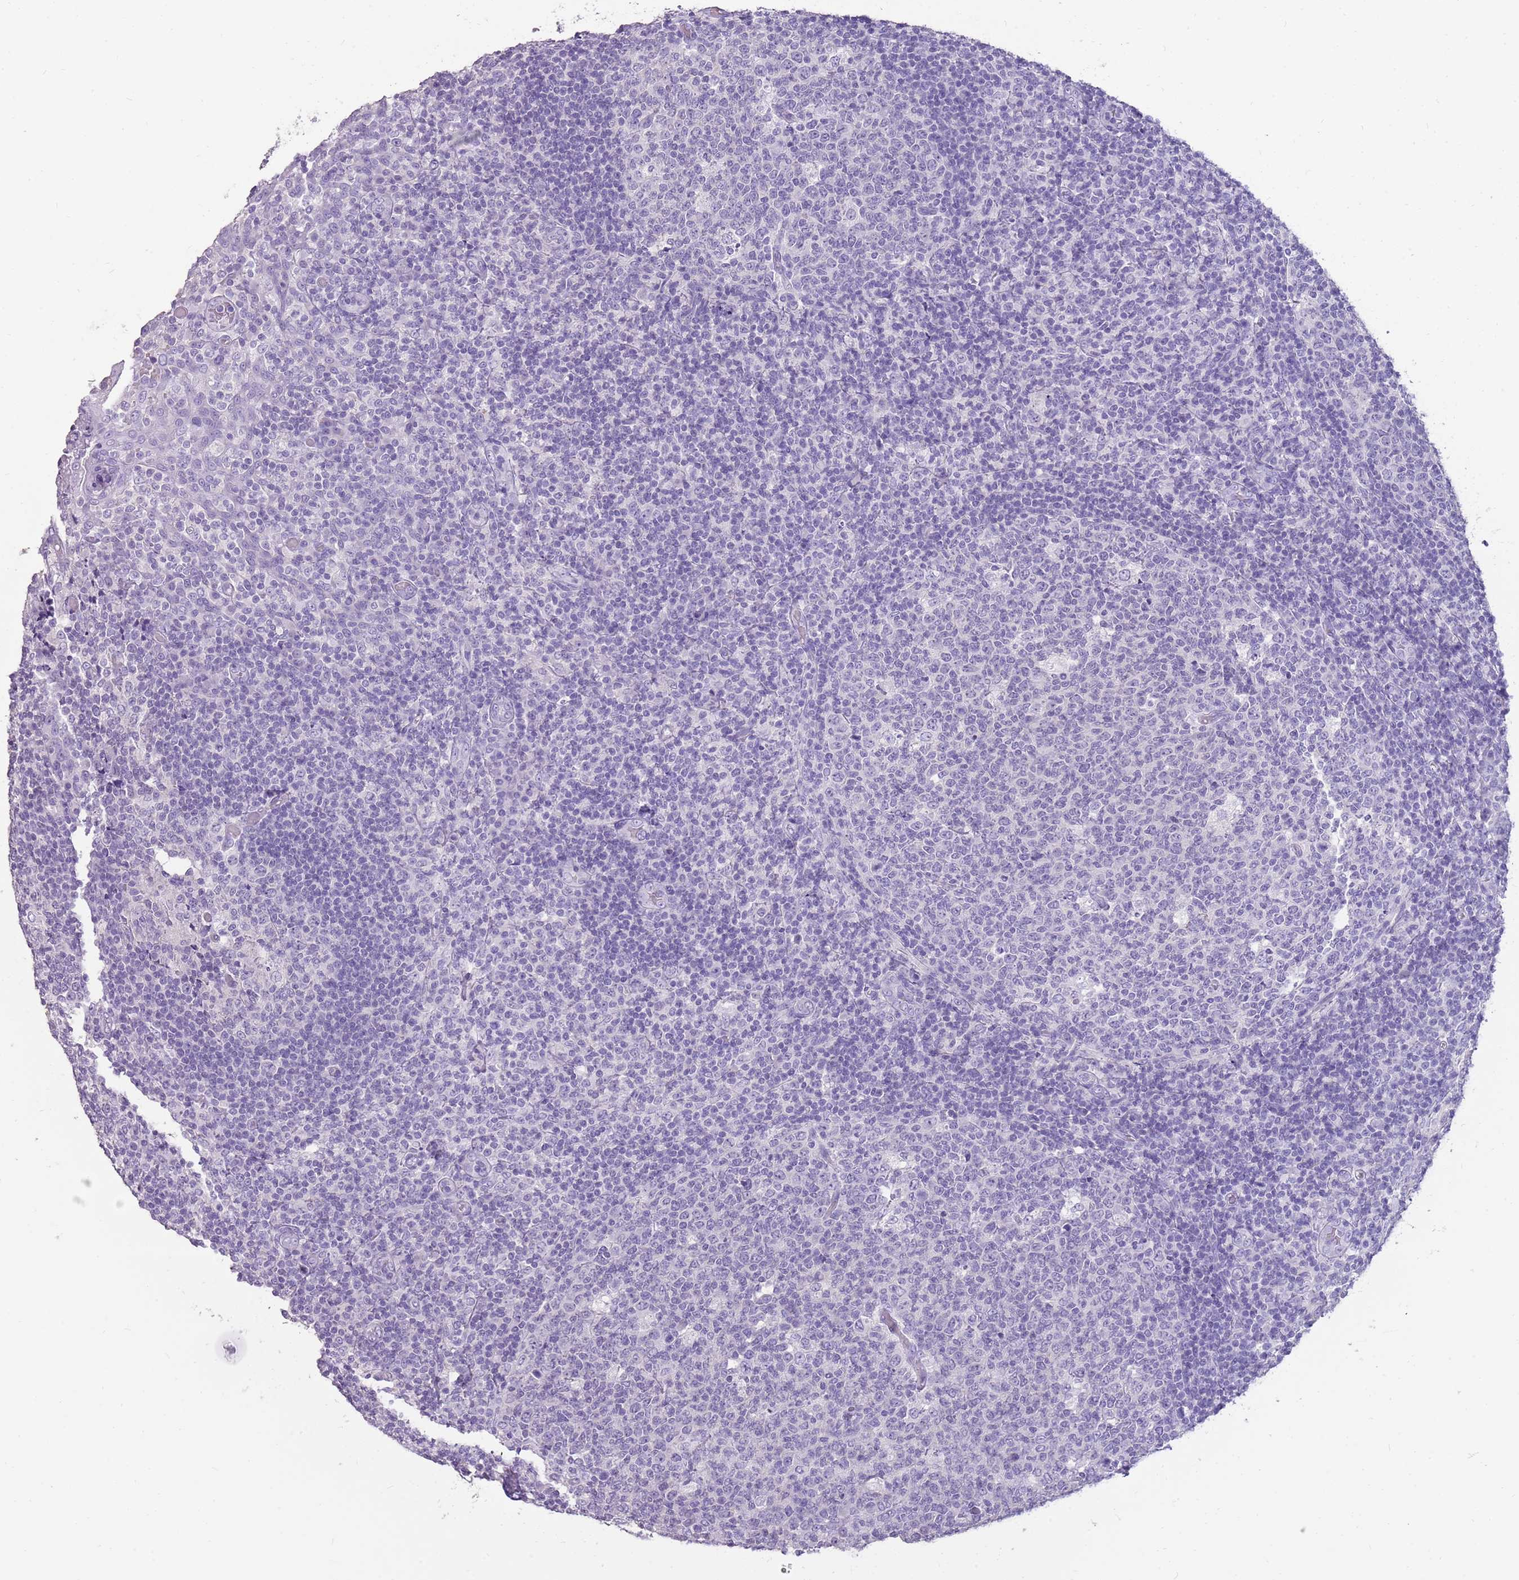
{"staining": {"intensity": "negative", "quantity": "none", "location": "none"}, "tissue": "tonsil", "cell_type": "Germinal center cells", "image_type": "normal", "snomed": [{"axis": "morphology", "description": "Normal tissue, NOS"}, {"axis": "topography", "description": "Tonsil"}], "caption": "High power microscopy histopathology image of an immunohistochemistry (IHC) image of normal tonsil, revealing no significant expression in germinal center cells. The staining is performed using DAB brown chromogen with nuclei counter-stained in using hematoxylin.", "gene": "ENSG00000271254", "patient": {"sex": "female", "age": 19}}